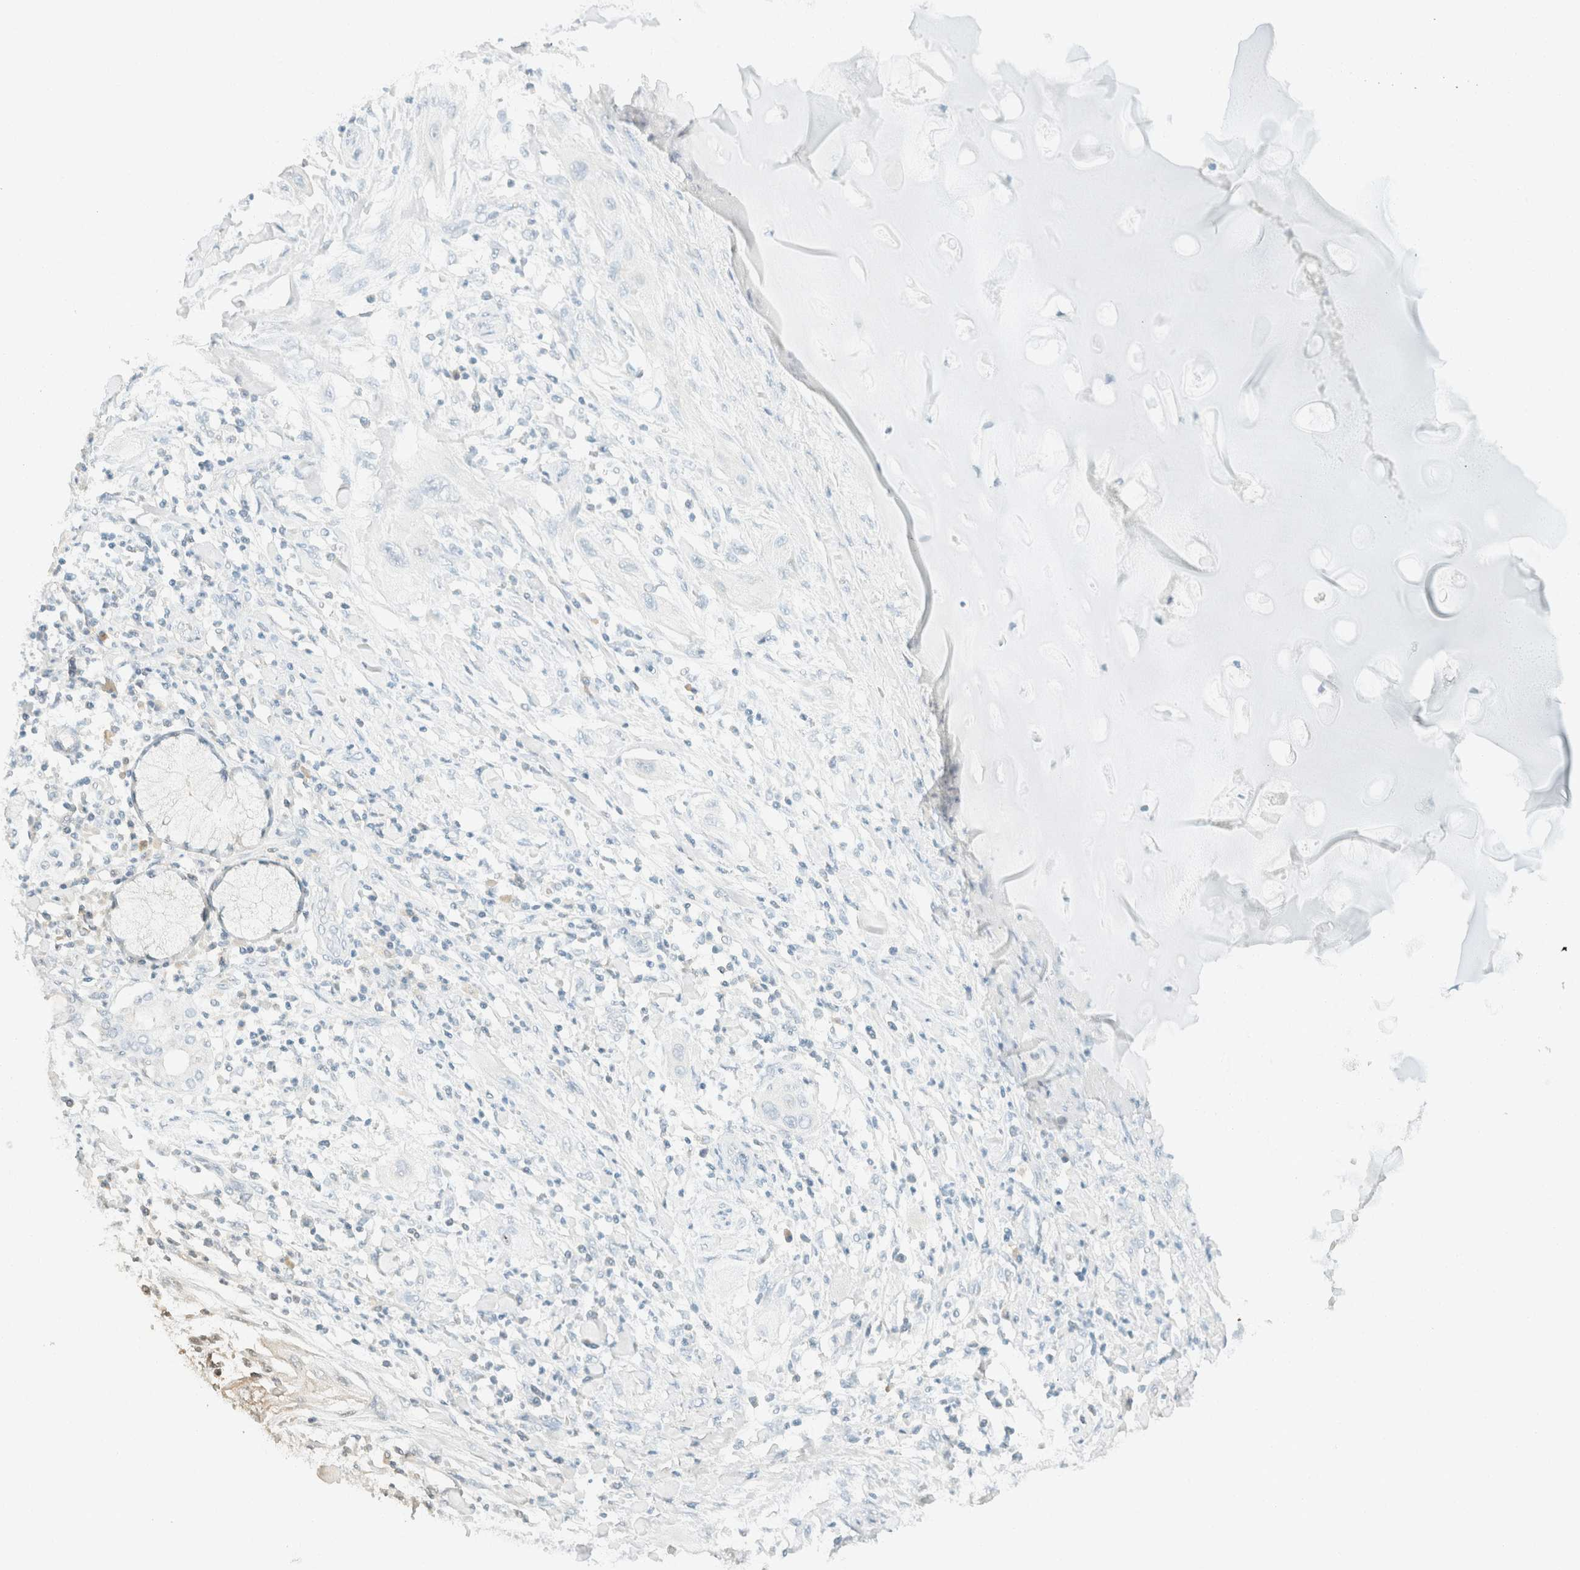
{"staining": {"intensity": "negative", "quantity": "none", "location": "none"}, "tissue": "lung cancer", "cell_type": "Tumor cells", "image_type": "cancer", "snomed": [{"axis": "morphology", "description": "Squamous cell carcinoma, NOS"}, {"axis": "topography", "description": "Lung"}], "caption": "Immunohistochemistry histopathology image of neoplastic tissue: lung squamous cell carcinoma stained with DAB demonstrates no significant protein expression in tumor cells.", "gene": "GPA33", "patient": {"sex": "female", "age": 47}}